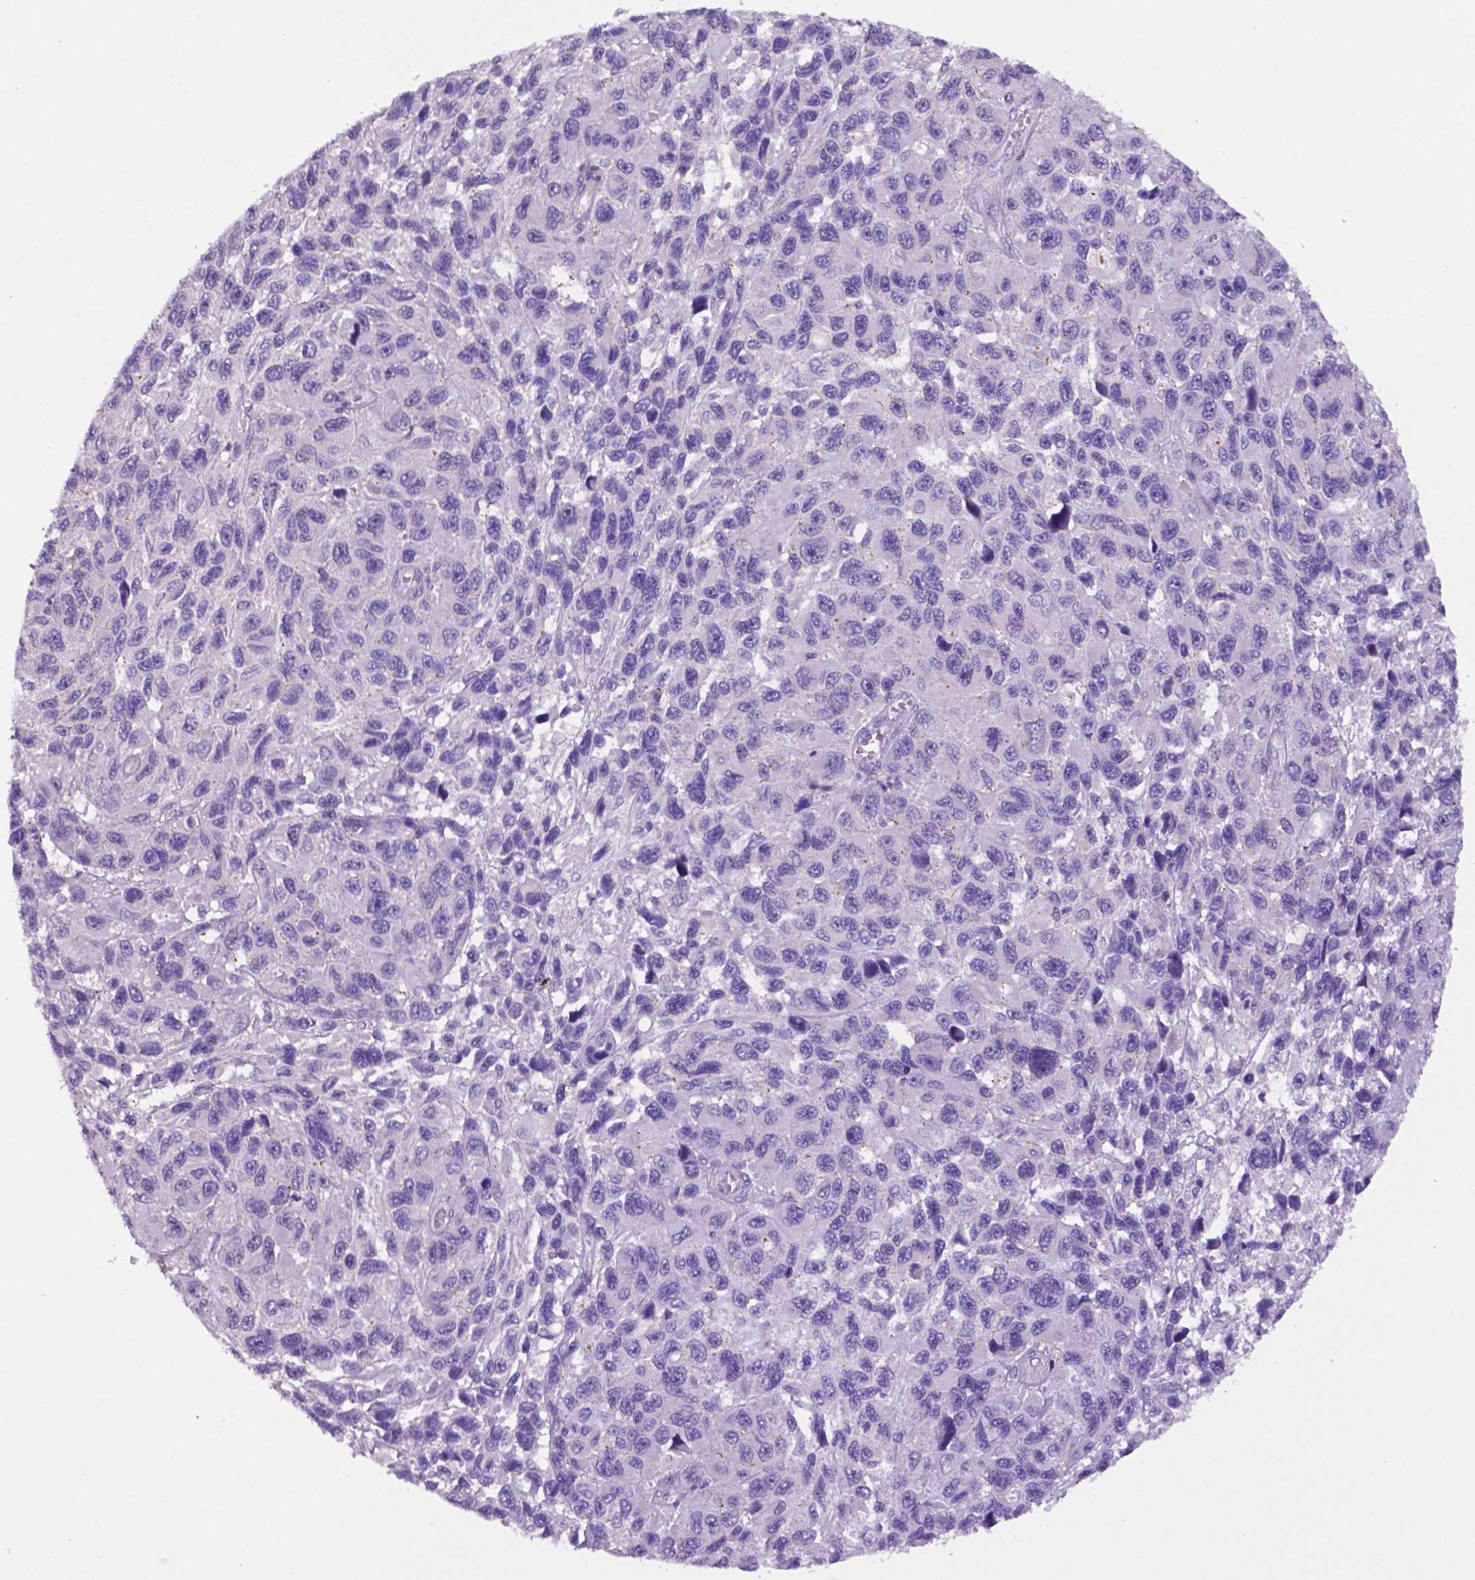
{"staining": {"intensity": "negative", "quantity": "none", "location": "none"}, "tissue": "melanoma", "cell_type": "Tumor cells", "image_type": "cancer", "snomed": [{"axis": "morphology", "description": "Malignant melanoma, NOS"}, {"axis": "topography", "description": "Skin"}], "caption": "This is a photomicrograph of immunohistochemistry (IHC) staining of malignant melanoma, which shows no expression in tumor cells. The staining was performed using DAB to visualize the protein expression in brown, while the nuclei were stained in blue with hematoxylin (Magnification: 20x).", "gene": "PRPS2", "patient": {"sex": "male", "age": 53}}